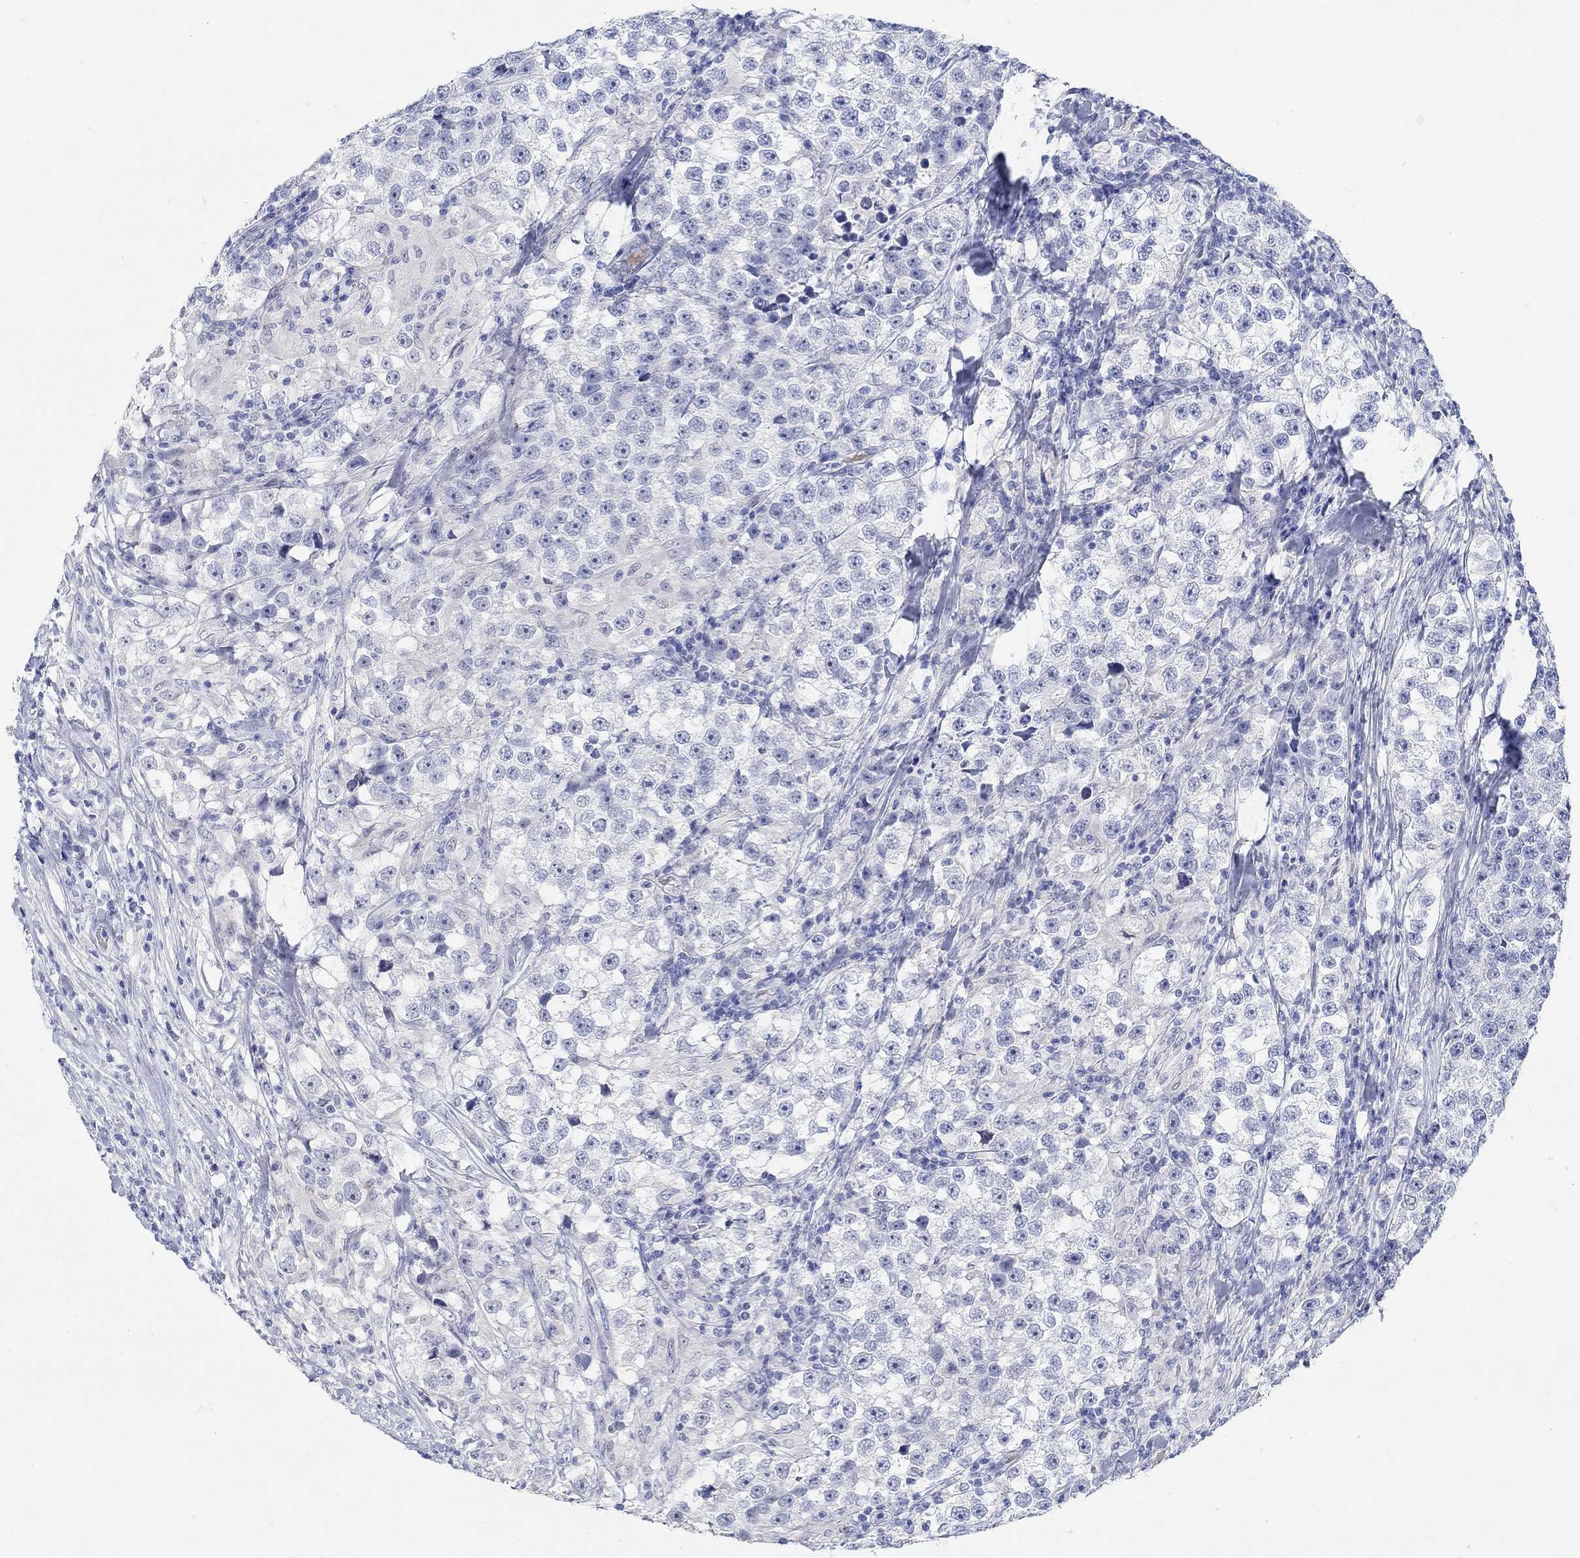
{"staining": {"intensity": "negative", "quantity": "none", "location": "none"}, "tissue": "testis cancer", "cell_type": "Tumor cells", "image_type": "cancer", "snomed": [{"axis": "morphology", "description": "Seminoma, NOS"}, {"axis": "topography", "description": "Testis"}], "caption": "The photomicrograph exhibits no staining of tumor cells in testis cancer. (DAB (3,3'-diaminobenzidine) immunohistochemistry (IHC), high magnification).", "gene": "GRIA3", "patient": {"sex": "male", "age": 46}}